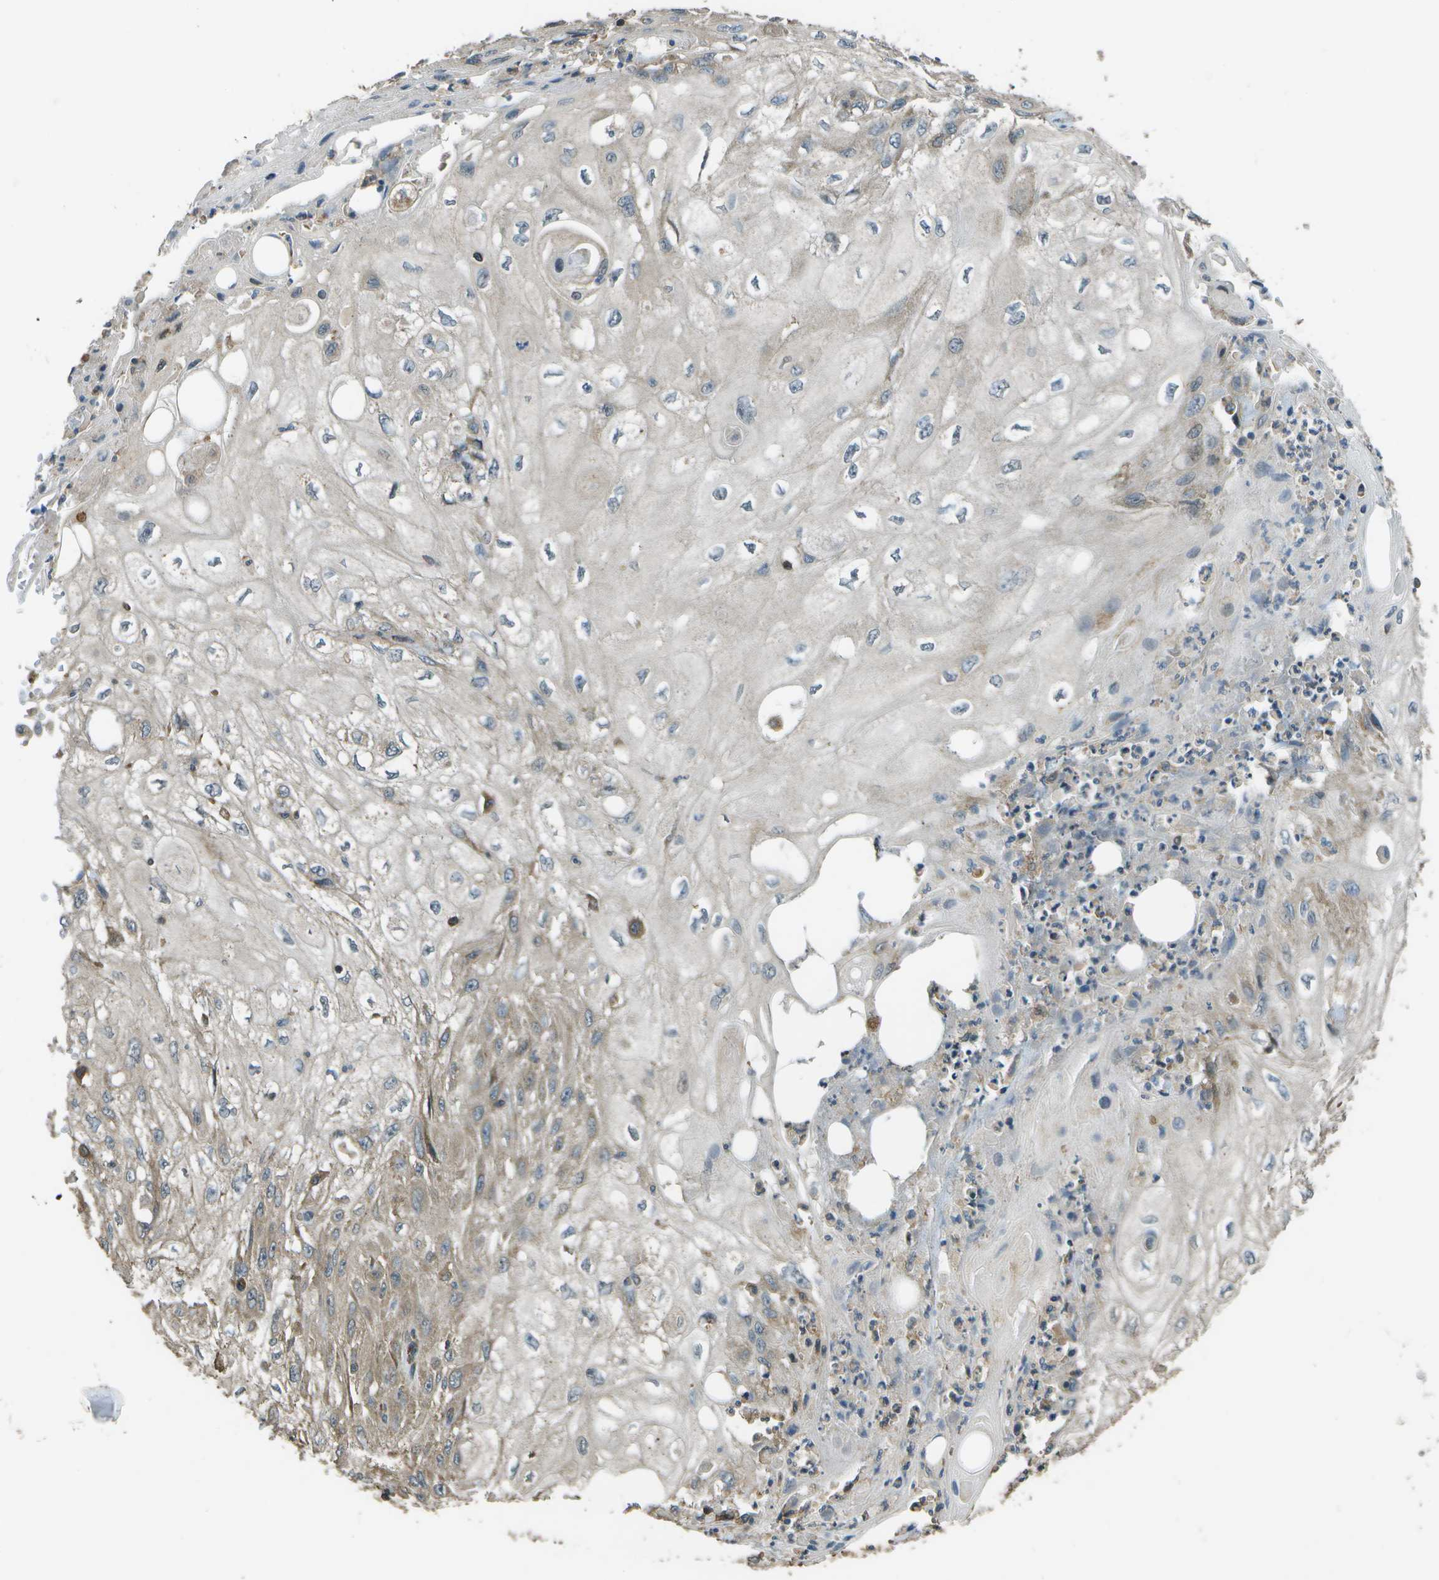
{"staining": {"intensity": "weak", "quantity": "<25%", "location": "cytoplasmic/membranous"}, "tissue": "skin cancer", "cell_type": "Tumor cells", "image_type": "cancer", "snomed": [{"axis": "morphology", "description": "Squamous cell carcinoma, NOS"}, {"axis": "topography", "description": "Skin"}], "caption": "DAB immunohistochemical staining of squamous cell carcinoma (skin) reveals no significant staining in tumor cells.", "gene": "PLPBP", "patient": {"sex": "male", "age": 75}}